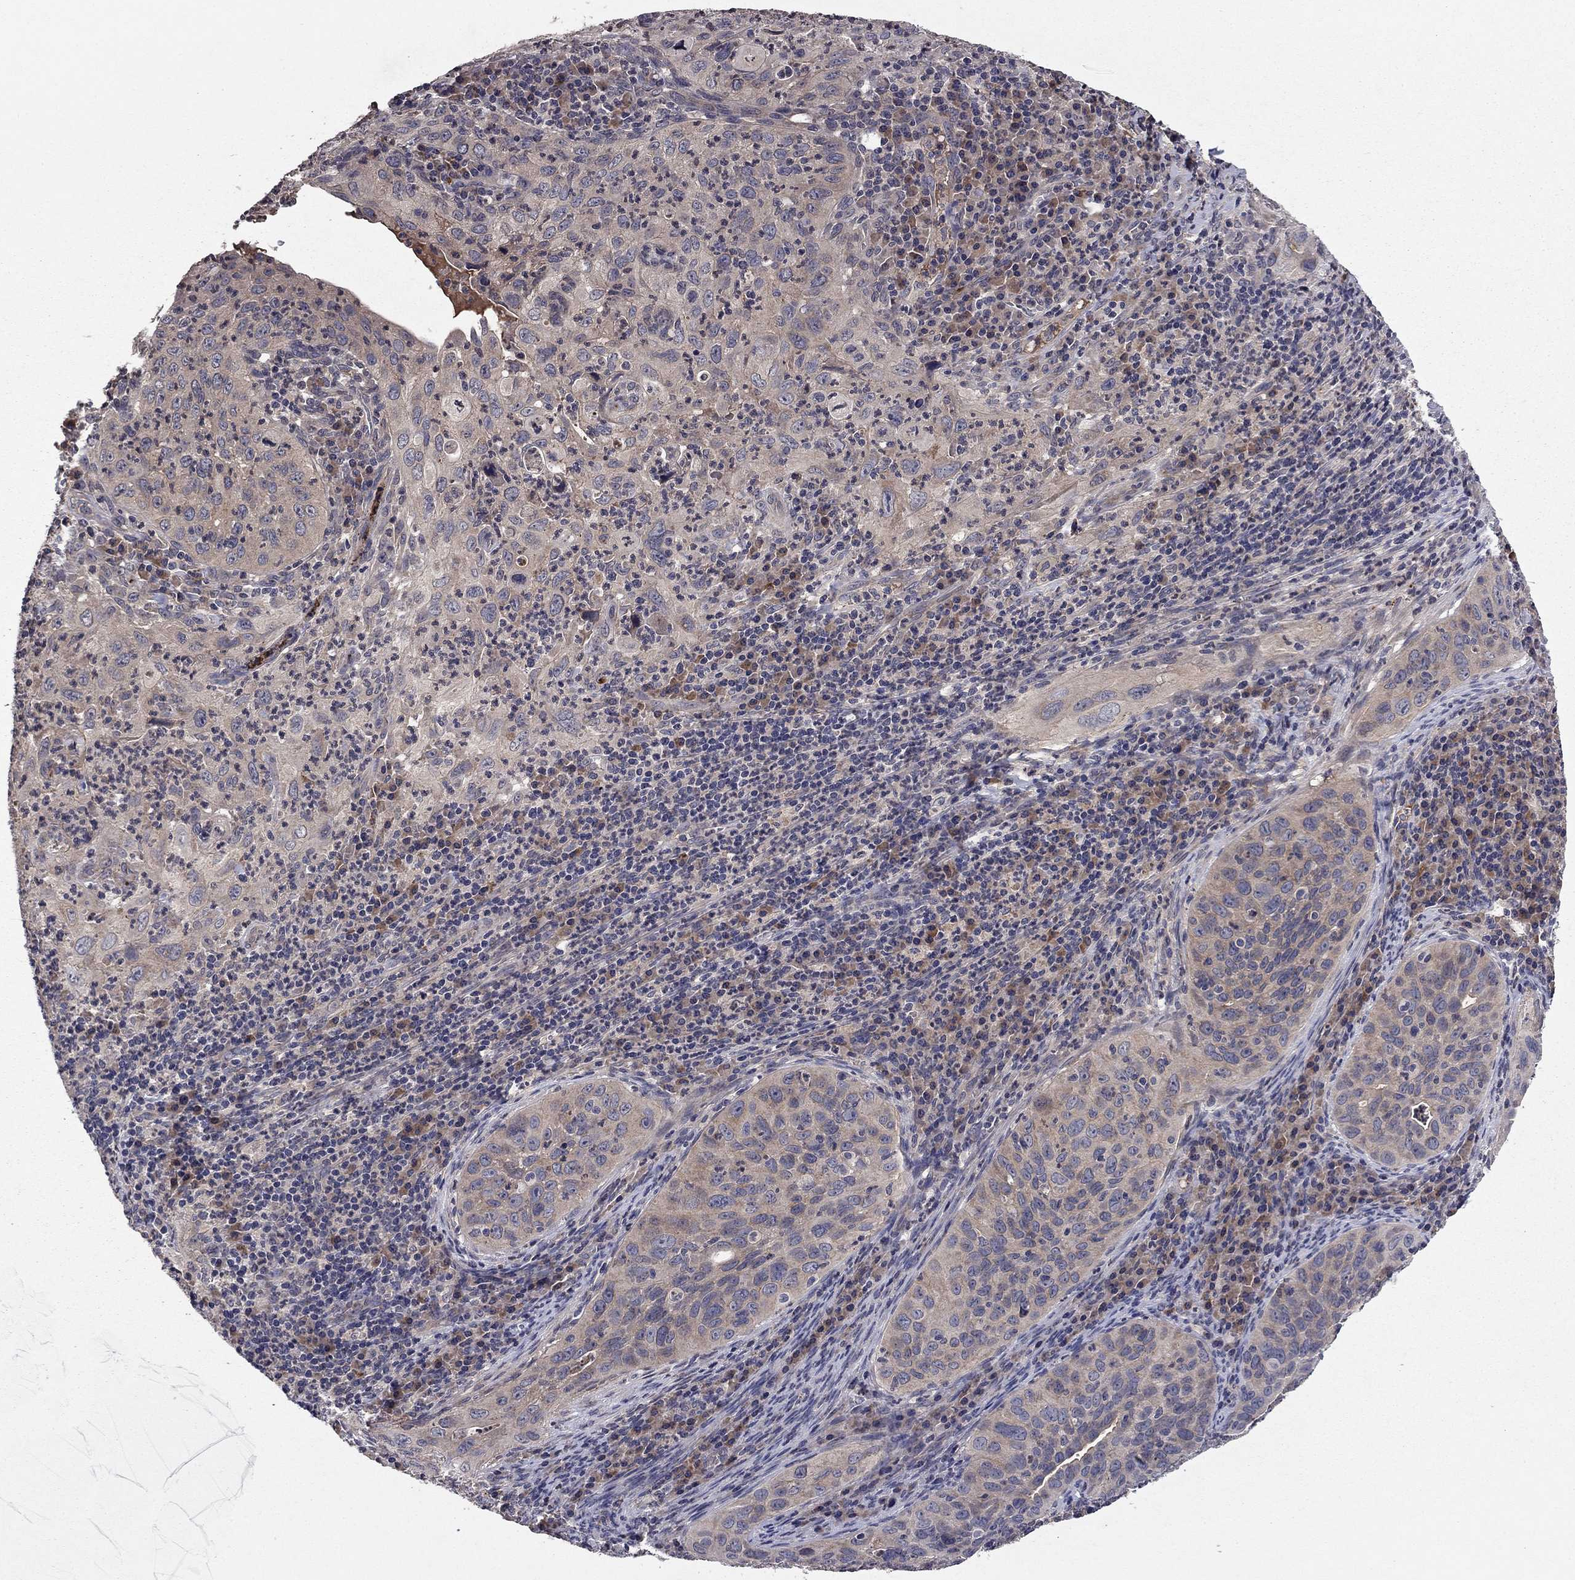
{"staining": {"intensity": "weak", "quantity": "25%-75%", "location": "cytoplasmic/membranous"}, "tissue": "cervical cancer", "cell_type": "Tumor cells", "image_type": "cancer", "snomed": [{"axis": "morphology", "description": "Squamous cell carcinoma, NOS"}, {"axis": "topography", "description": "Cervix"}], "caption": "IHC of human squamous cell carcinoma (cervical) demonstrates low levels of weak cytoplasmic/membranous expression in approximately 25%-75% of tumor cells.", "gene": "PROS1", "patient": {"sex": "female", "age": 26}}